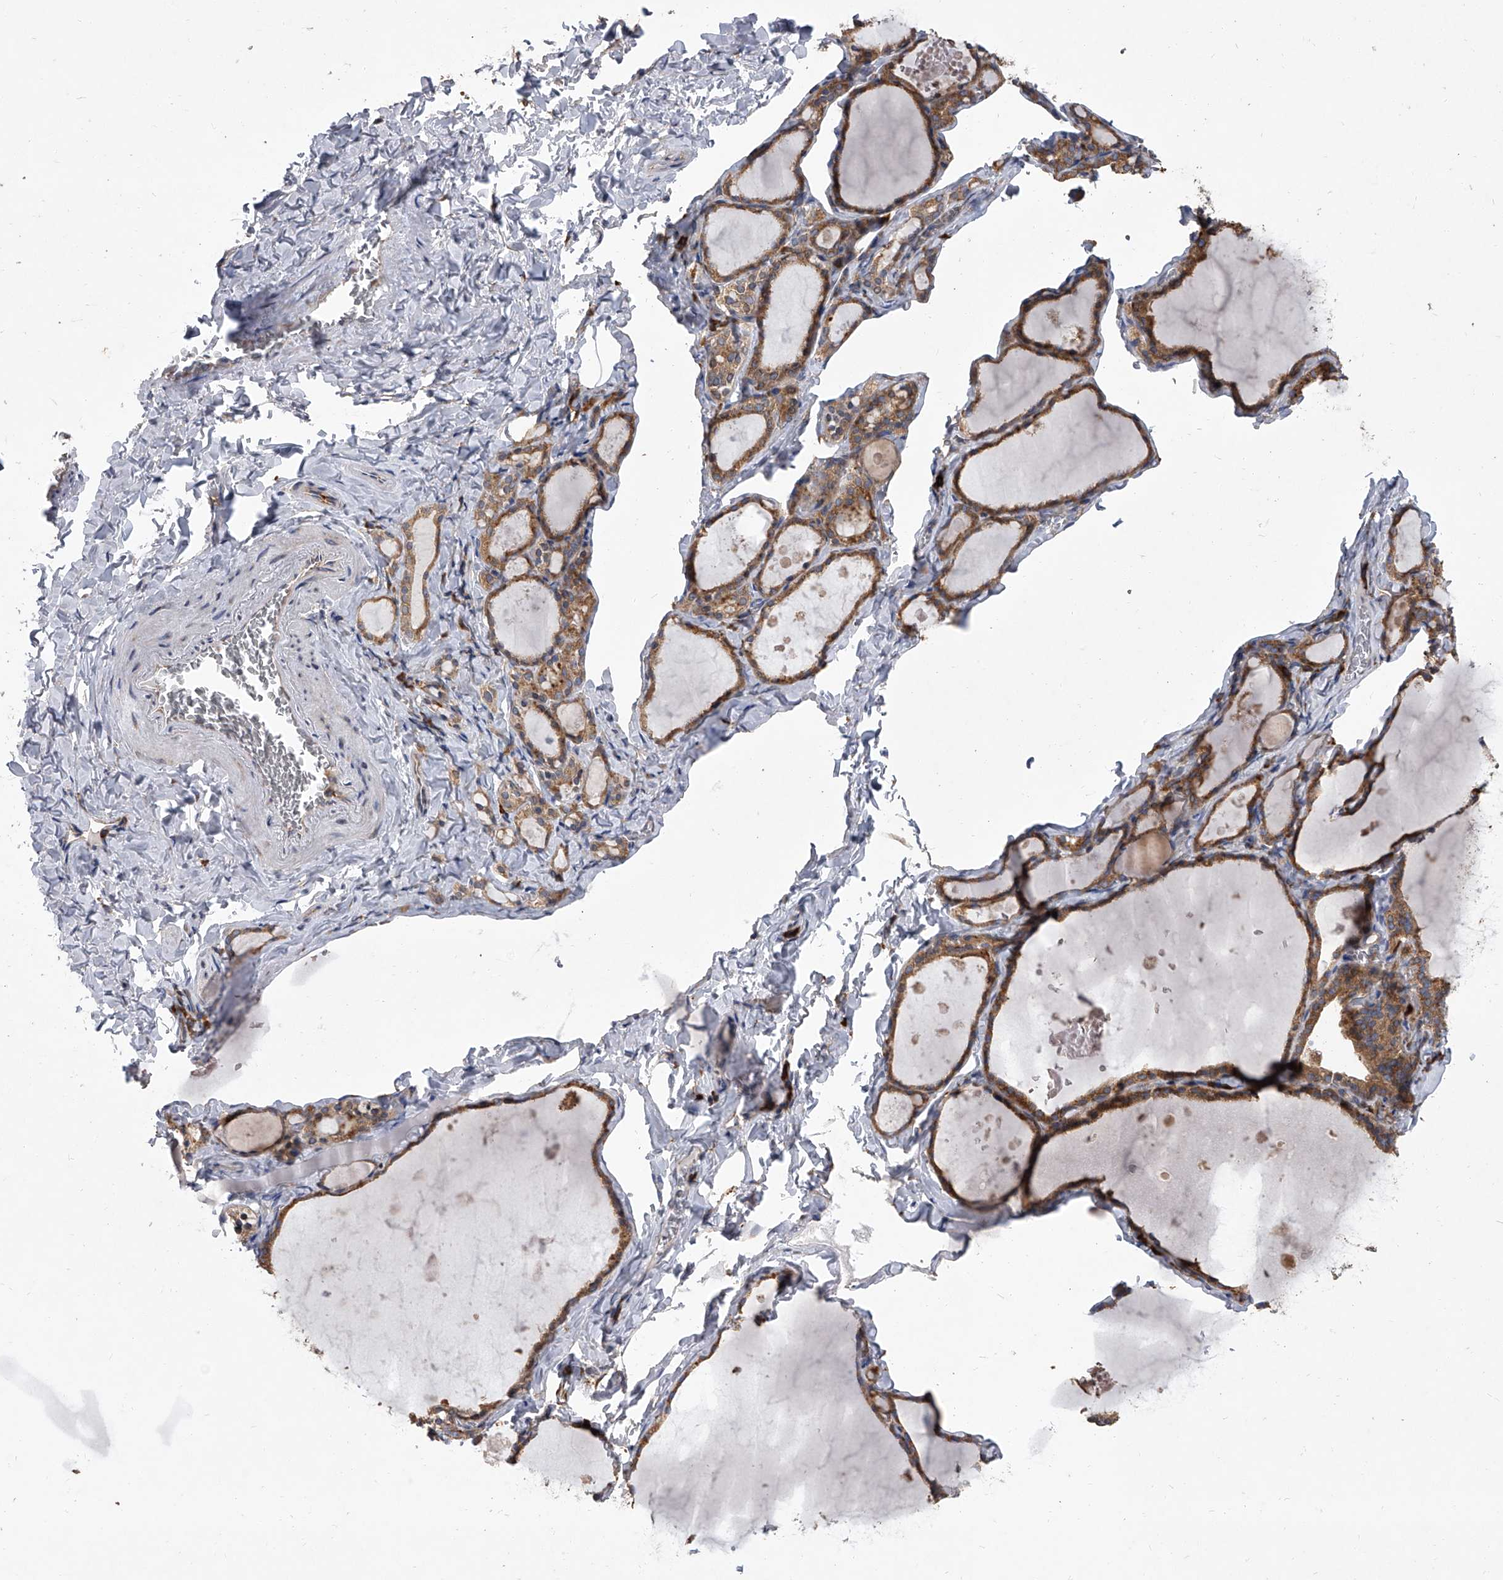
{"staining": {"intensity": "moderate", "quantity": ">75%", "location": "cytoplasmic/membranous"}, "tissue": "thyroid gland", "cell_type": "Glandular cells", "image_type": "normal", "snomed": [{"axis": "morphology", "description": "Normal tissue, NOS"}, {"axis": "topography", "description": "Thyroid gland"}], "caption": "IHC micrograph of benign thyroid gland: thyroid gland stained using IHC exhibits medium levels of moderate protein expression localized specifically in the cytoplasmic/membranous of glandular cells, appearing as a cytoplasmic/membranous brown color.", "gene": "EIF2S2", "patient": {"sex": "male", "age": 56}}